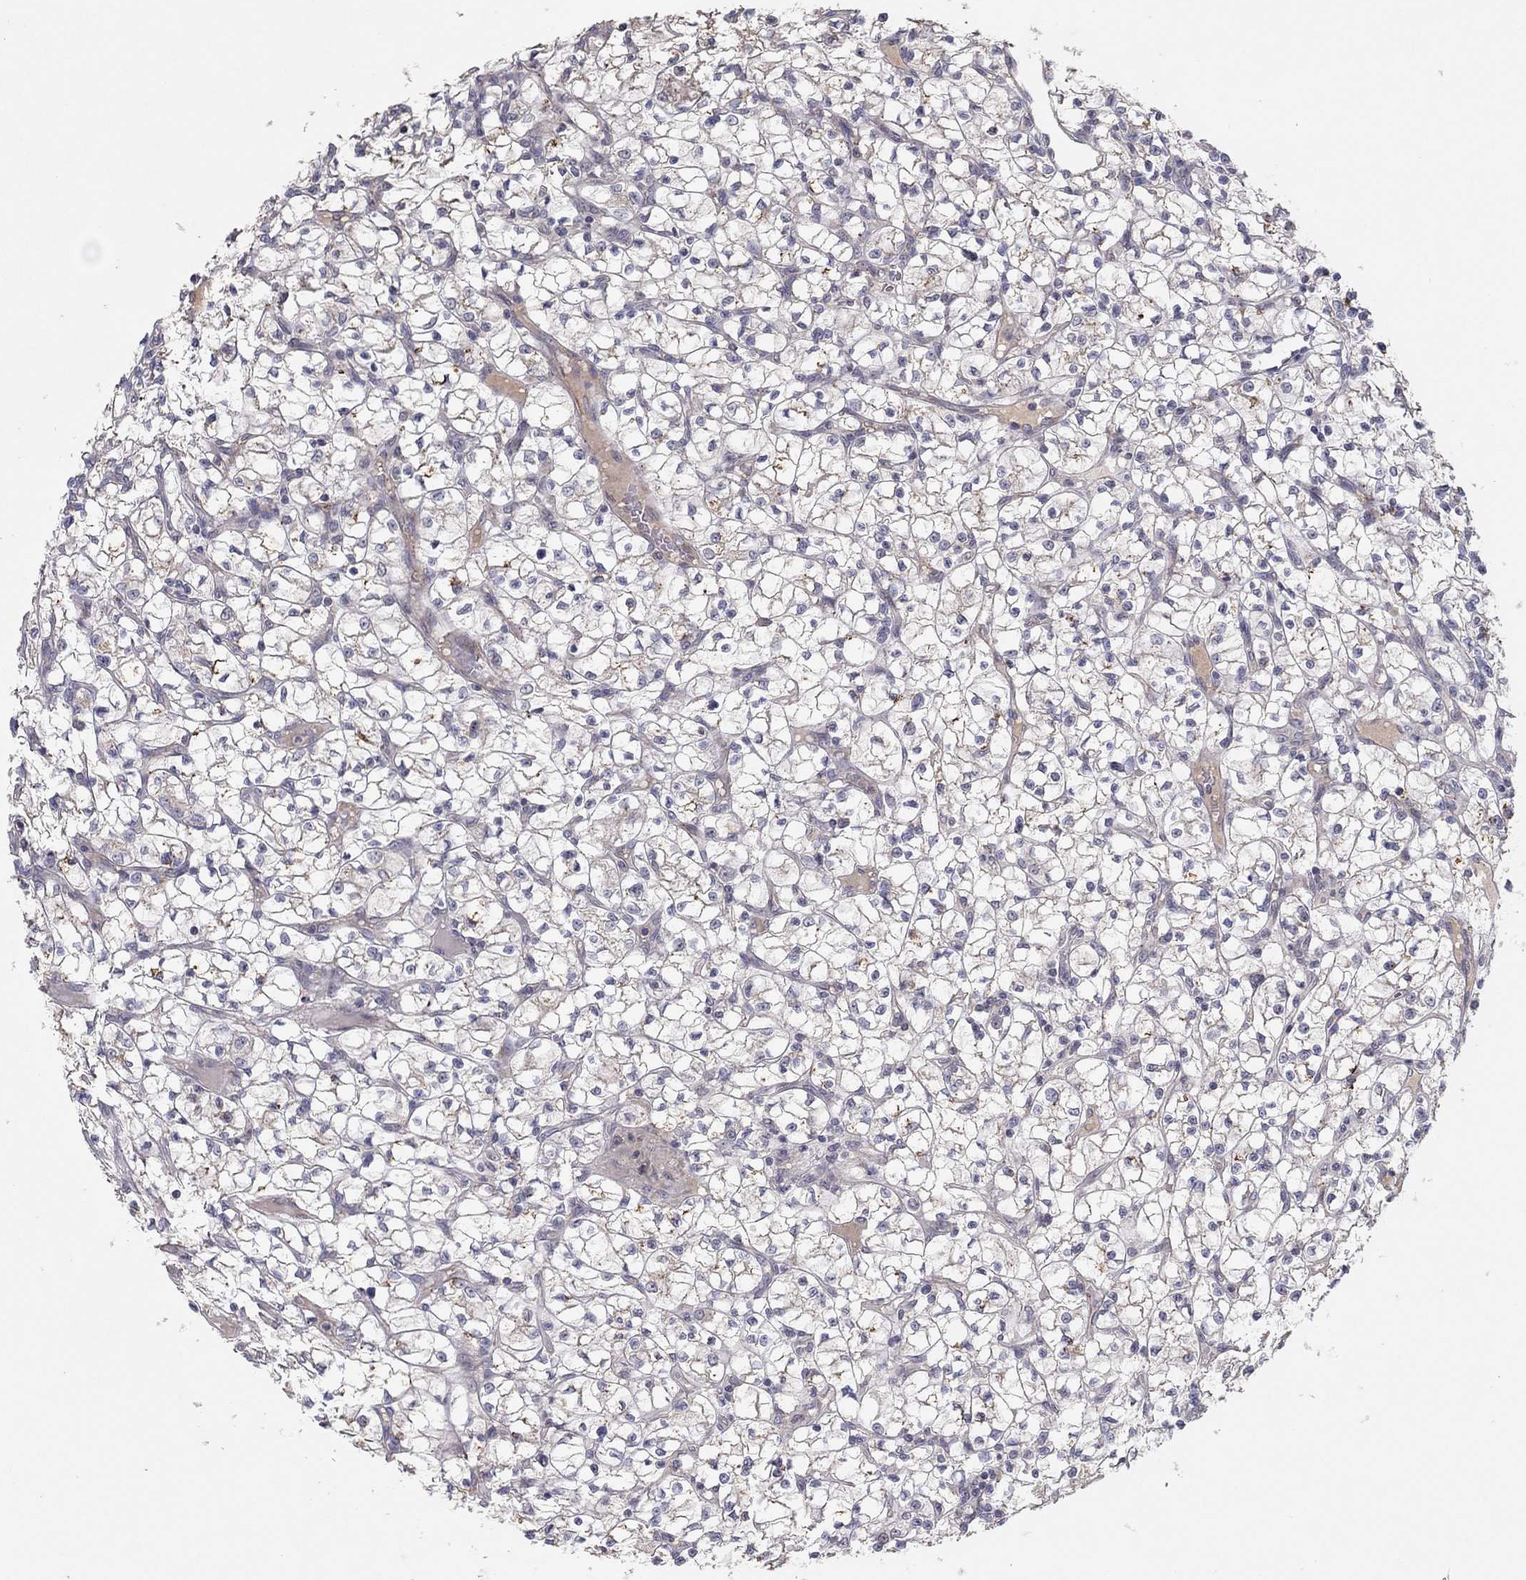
{"staining": {"intensity": "negative", "quantity": "none", "location": "none"}, "tissue": "renal cancer", "cell_type": "Tumor cells", "image_type": "cancer", "snomed": [{"axis": "morphology", "description": "Adenocarcinoma, NOS"}, {"axis": "topography", "description": "Kidney"}], "caption": "The immunohistochemistry image has no significant expression in tumor cells of renal cancer (adenocarcinoma) tissue. (Brightfield microscopy of DAB (3,3'-diaminobenzidine) immunohistochemistry (IHC) at high magnification).", "gene": "CRACDL", "patient": {"sex": "female", "age": 64}}